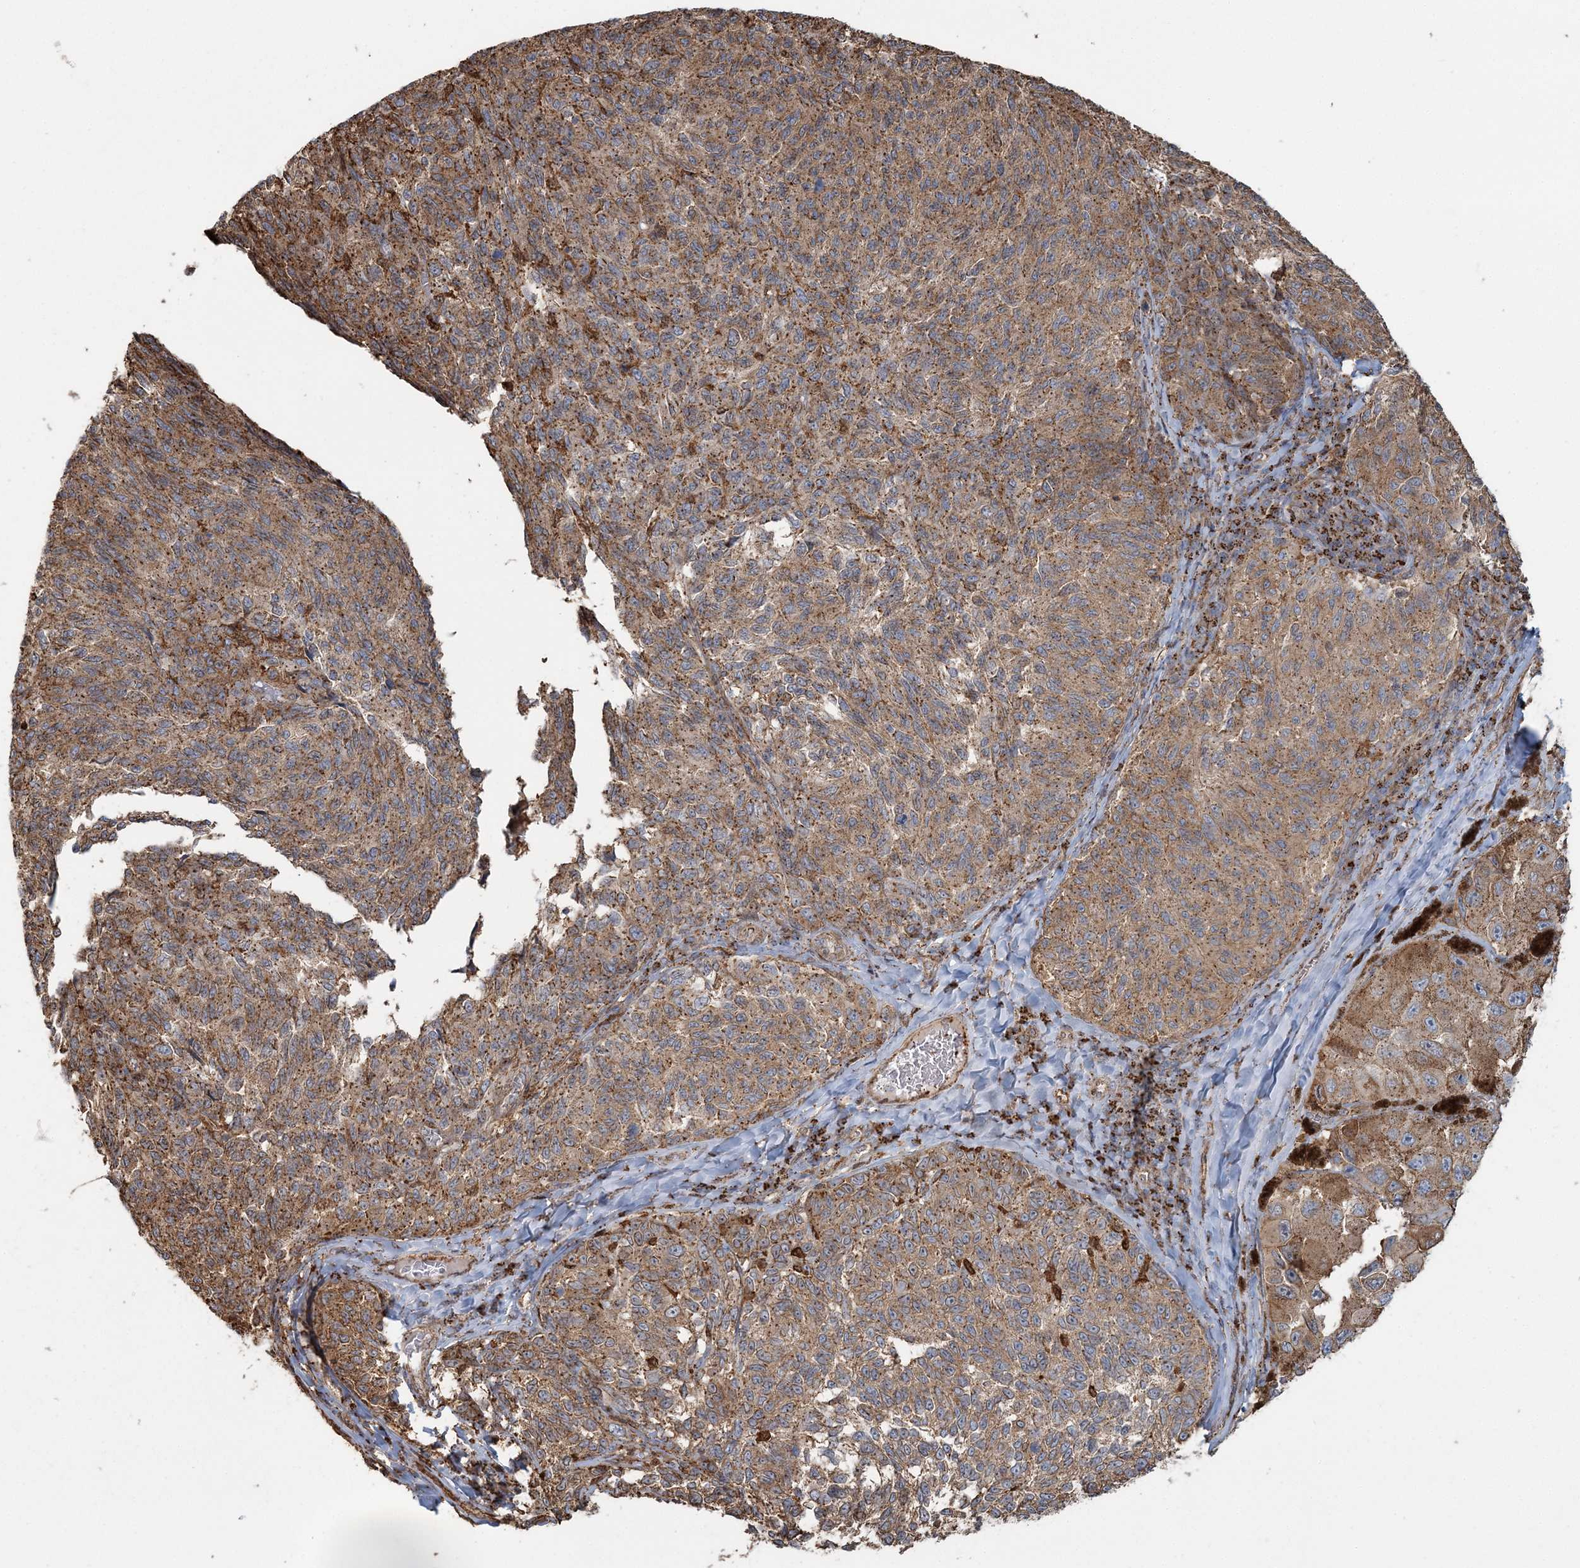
{"staining": {"intensity": "moderate", "quantity": ">75%", "location": "cytoplasmic/membranous"}, "tissue": "melanoma", "cell_type": "Tumor cells", "image_type": "cancer", "snomed": [{"axis": "morphology", "description": "Malignant melanoma, NOS"}, {"axis": "topography", "description": "Skin"}], "caption": "Protein expression analysis of malignant melanoma shows moderate cytoplasmic/membranous positivity in about >75% of tumor cells.", "gene": "TRAF3IP2", "patient": {"sex": "female", "age": 73}}